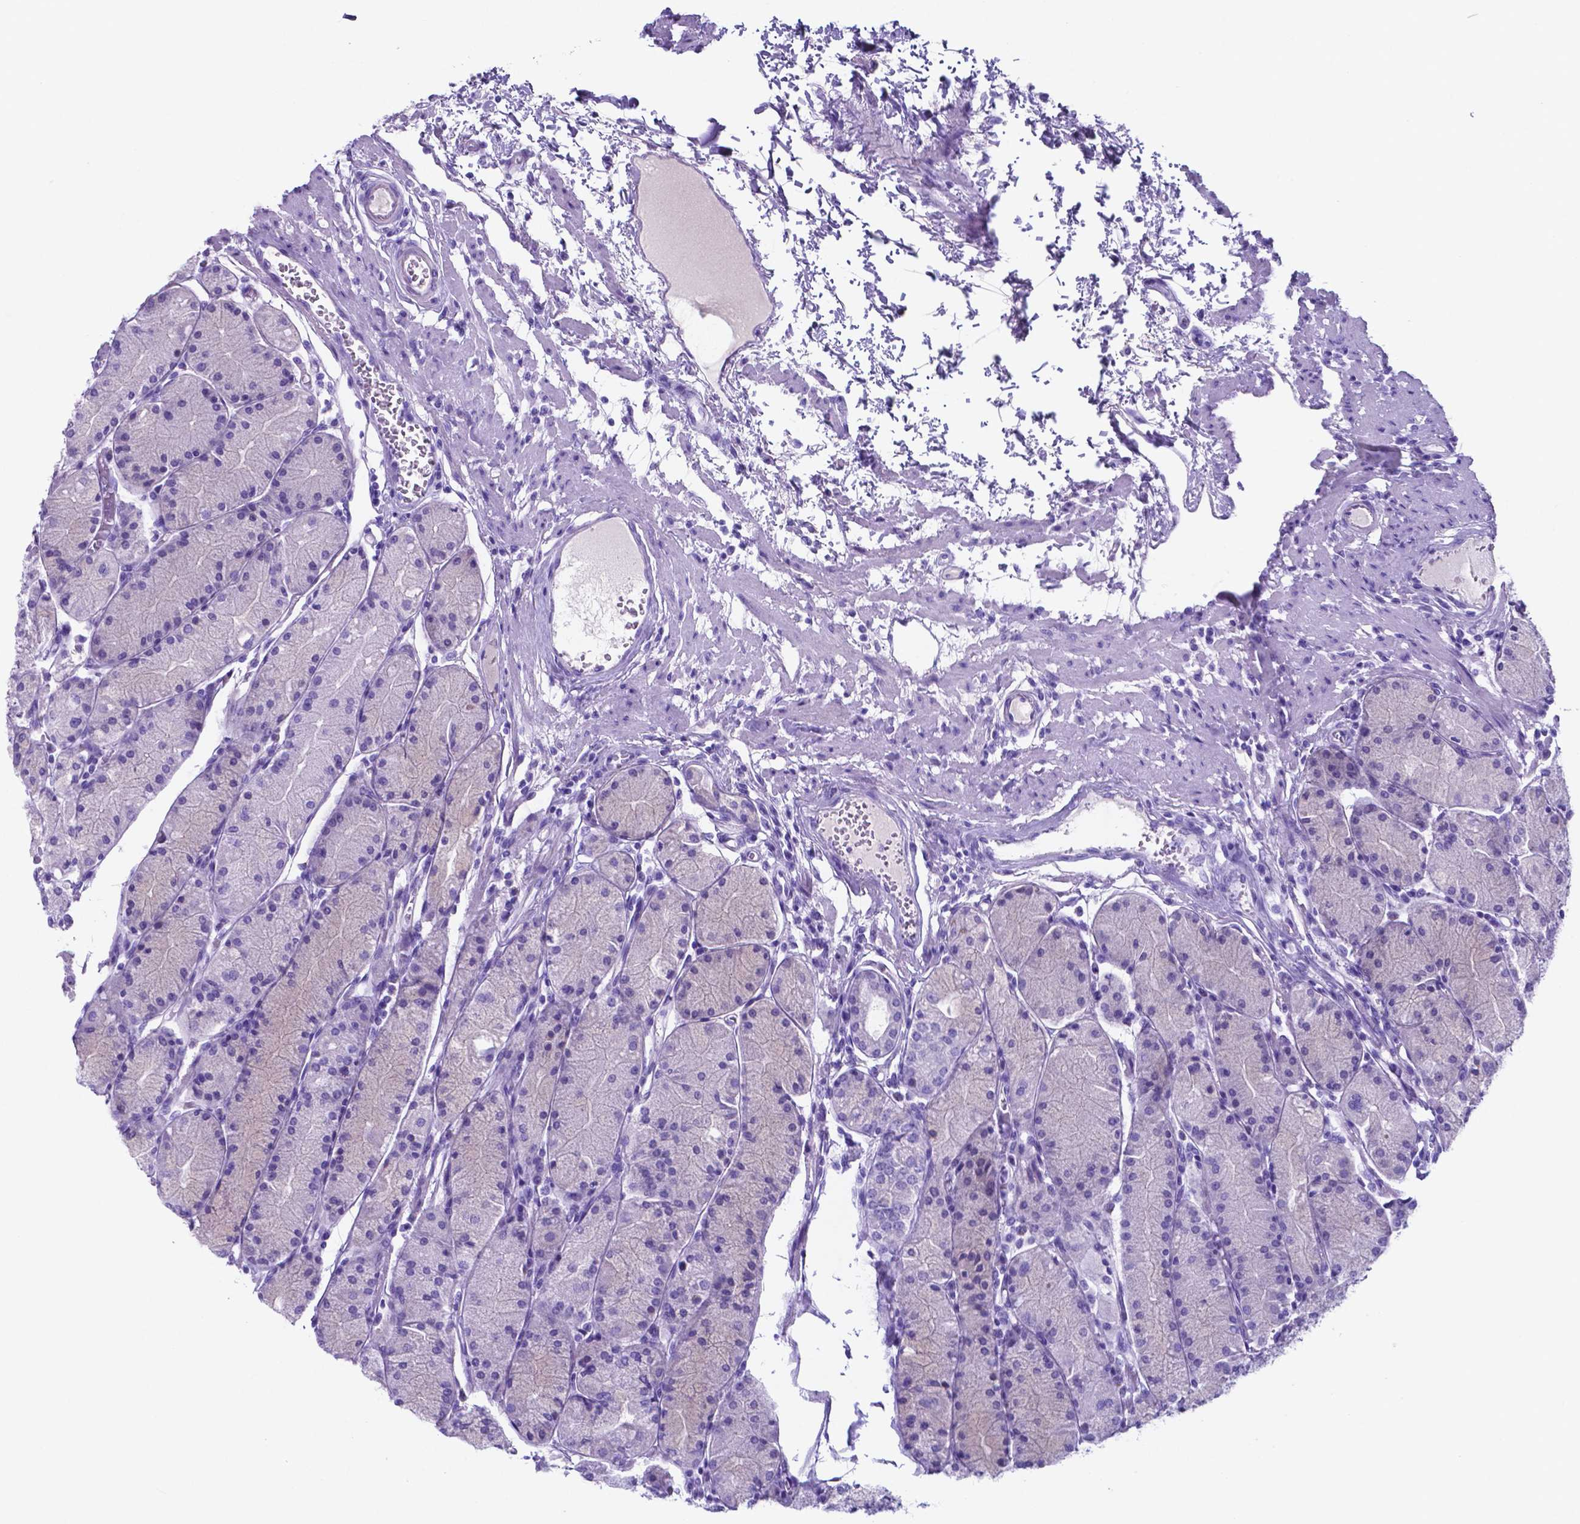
{"staining": {"intensity": "negative", "quantity": "none", "location": "none"}, "tissue": "stomach", "cell_type": "Glandular cells", "image_type": "normal", "snomed": [{"axis": "morphology", "description": "Normal tissue, NOS"}, {"axis": "topography", "description": "Stomach, upper"}], "caption": "Micrograph shows no protein positivity in glandular cells of benign stomach.", "gene": "DNAAF8", "patient": {"sex": "male", "age": 69}}